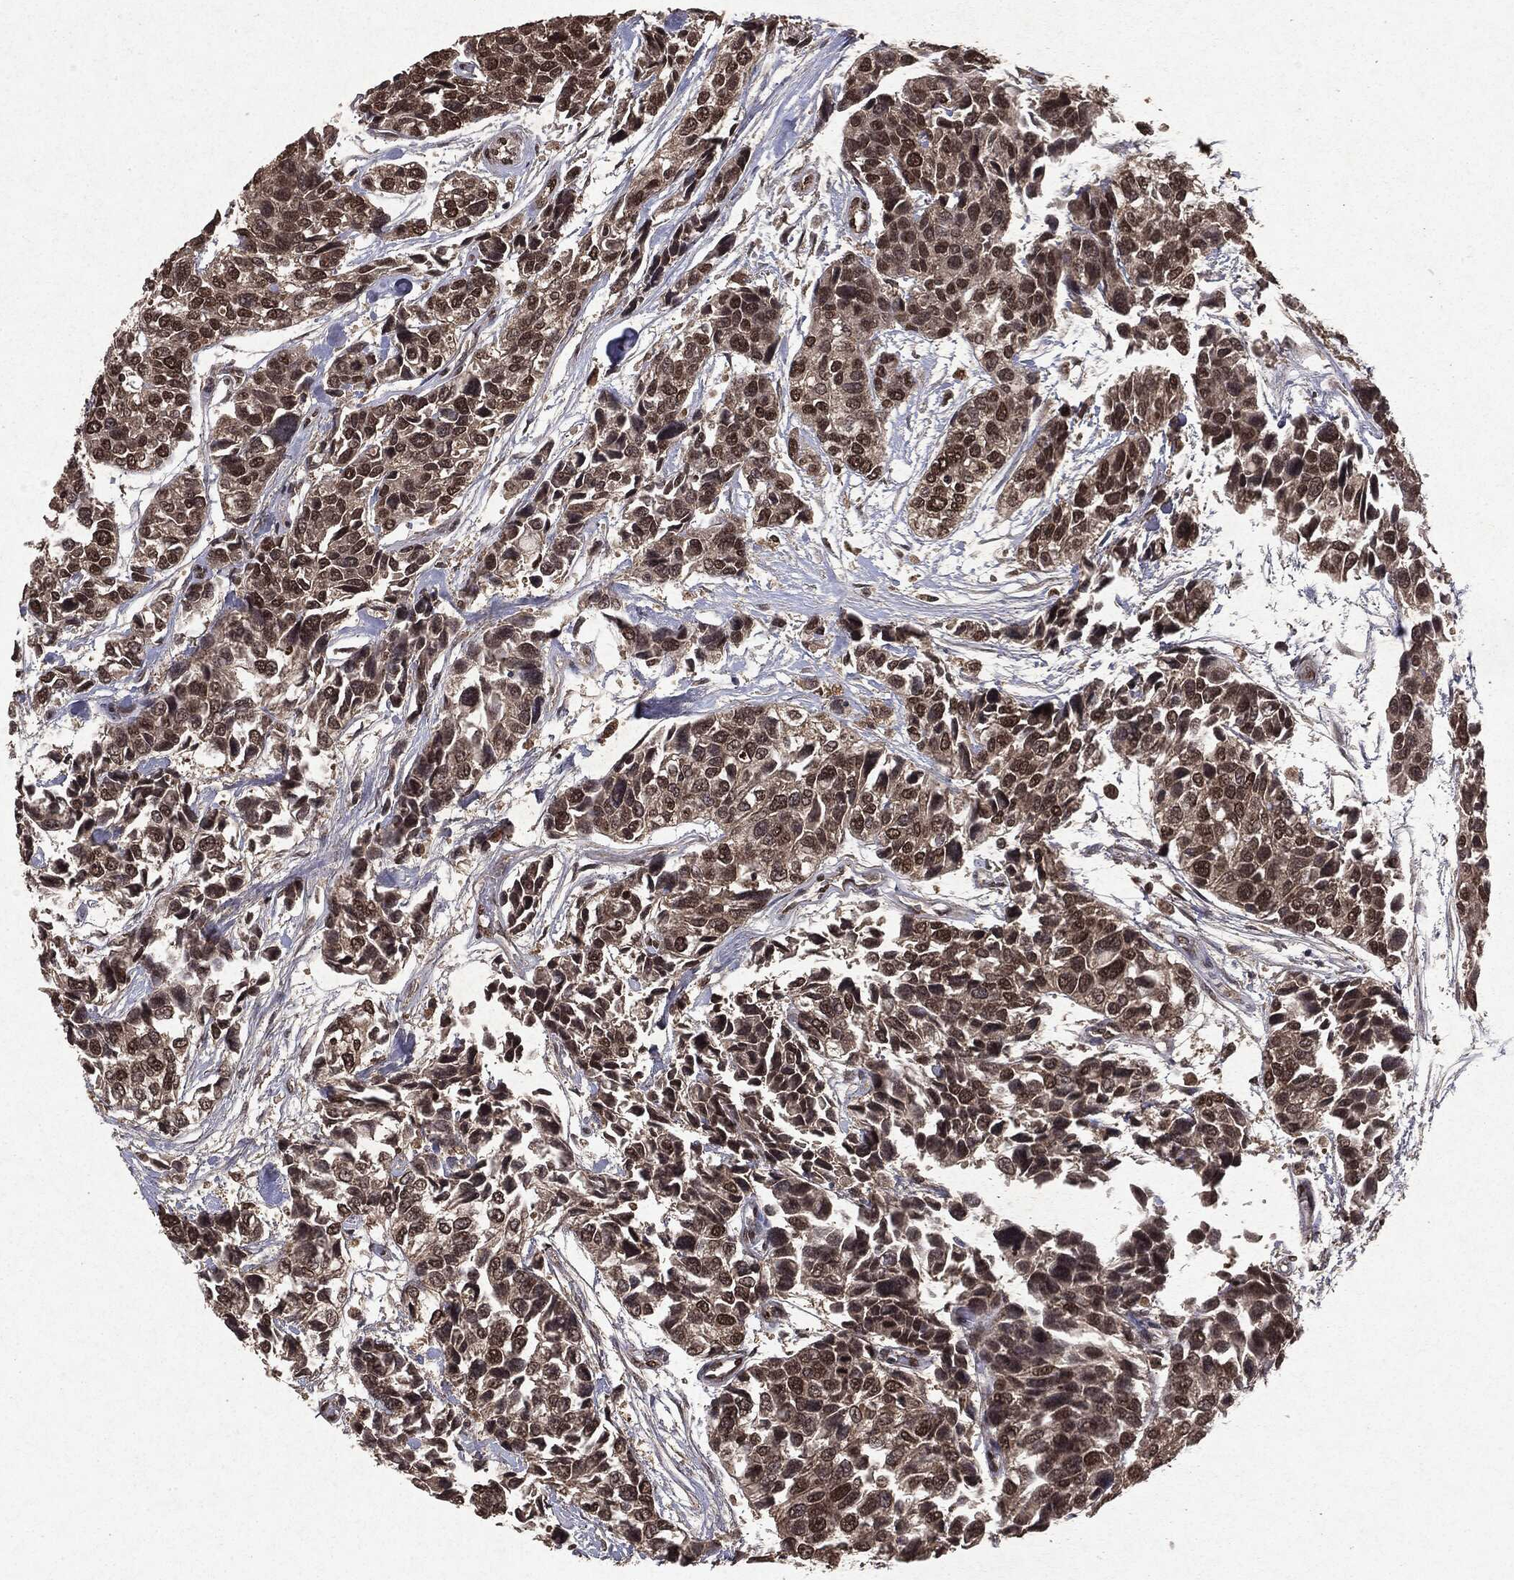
{"staining": {"intensity": "strong", "quantity": ">75%", "location": "nuclear"}, "tissue": "urothelial cancer", "cell_type": "Tumor cells", "image_type": "cancer", "snomed": [{"axis": "morphology", "description": "Urothelial carcinoma, High grade"}, {"axis": "topography", "description": "Urinary bladder"}], "caption": "Immunohistochemical staining of urothelial cancer exhibits high levels of strong nuclear staining in about >75% of tumor cells. (DAB (3,3'-diaminobenzidine) IHC, brown staining for protein, blue staining for nuclei).", "gene": "PEBP1", "patient": {"sex": "male", "age": 77}}